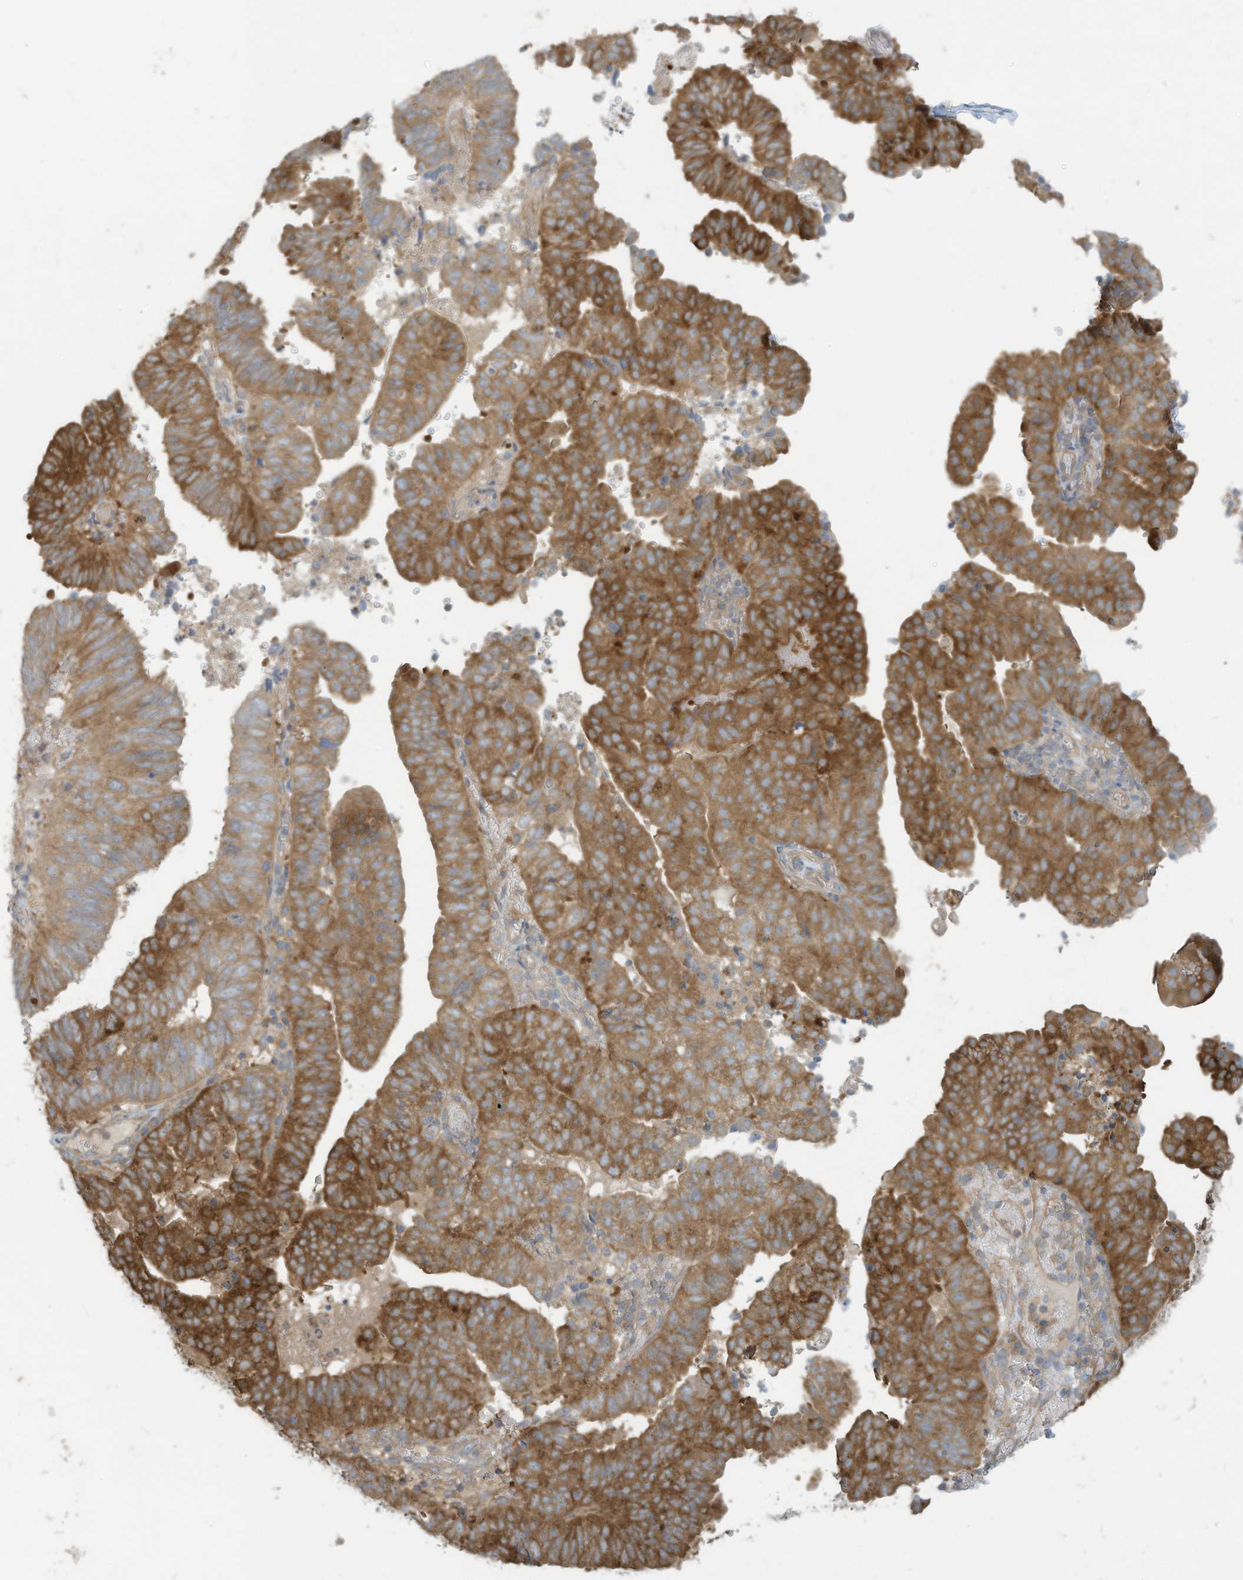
{"staining": {"intensity": "strong", "quantity": ">75%", "location": "cytoplasmic/membranous"}, "tissue": "endometrial cancer", "cell_type": "Tumor cells", "image_type": "cancer", "snomed": [{"axis": "morphology", "description": "Adenocarcinoma, NOS"}, {"axis": "topography", "description": "Uterus"}], "caption": "A photomicrograph showing strong cytoplasmic/membranous staining in about >75% of tumor cells in endometrial adenocarcinoma, as visualized by brown immunohistochemical staining.", "gene": "ADI1", "patient": {"sex": "female", "age": 77}}